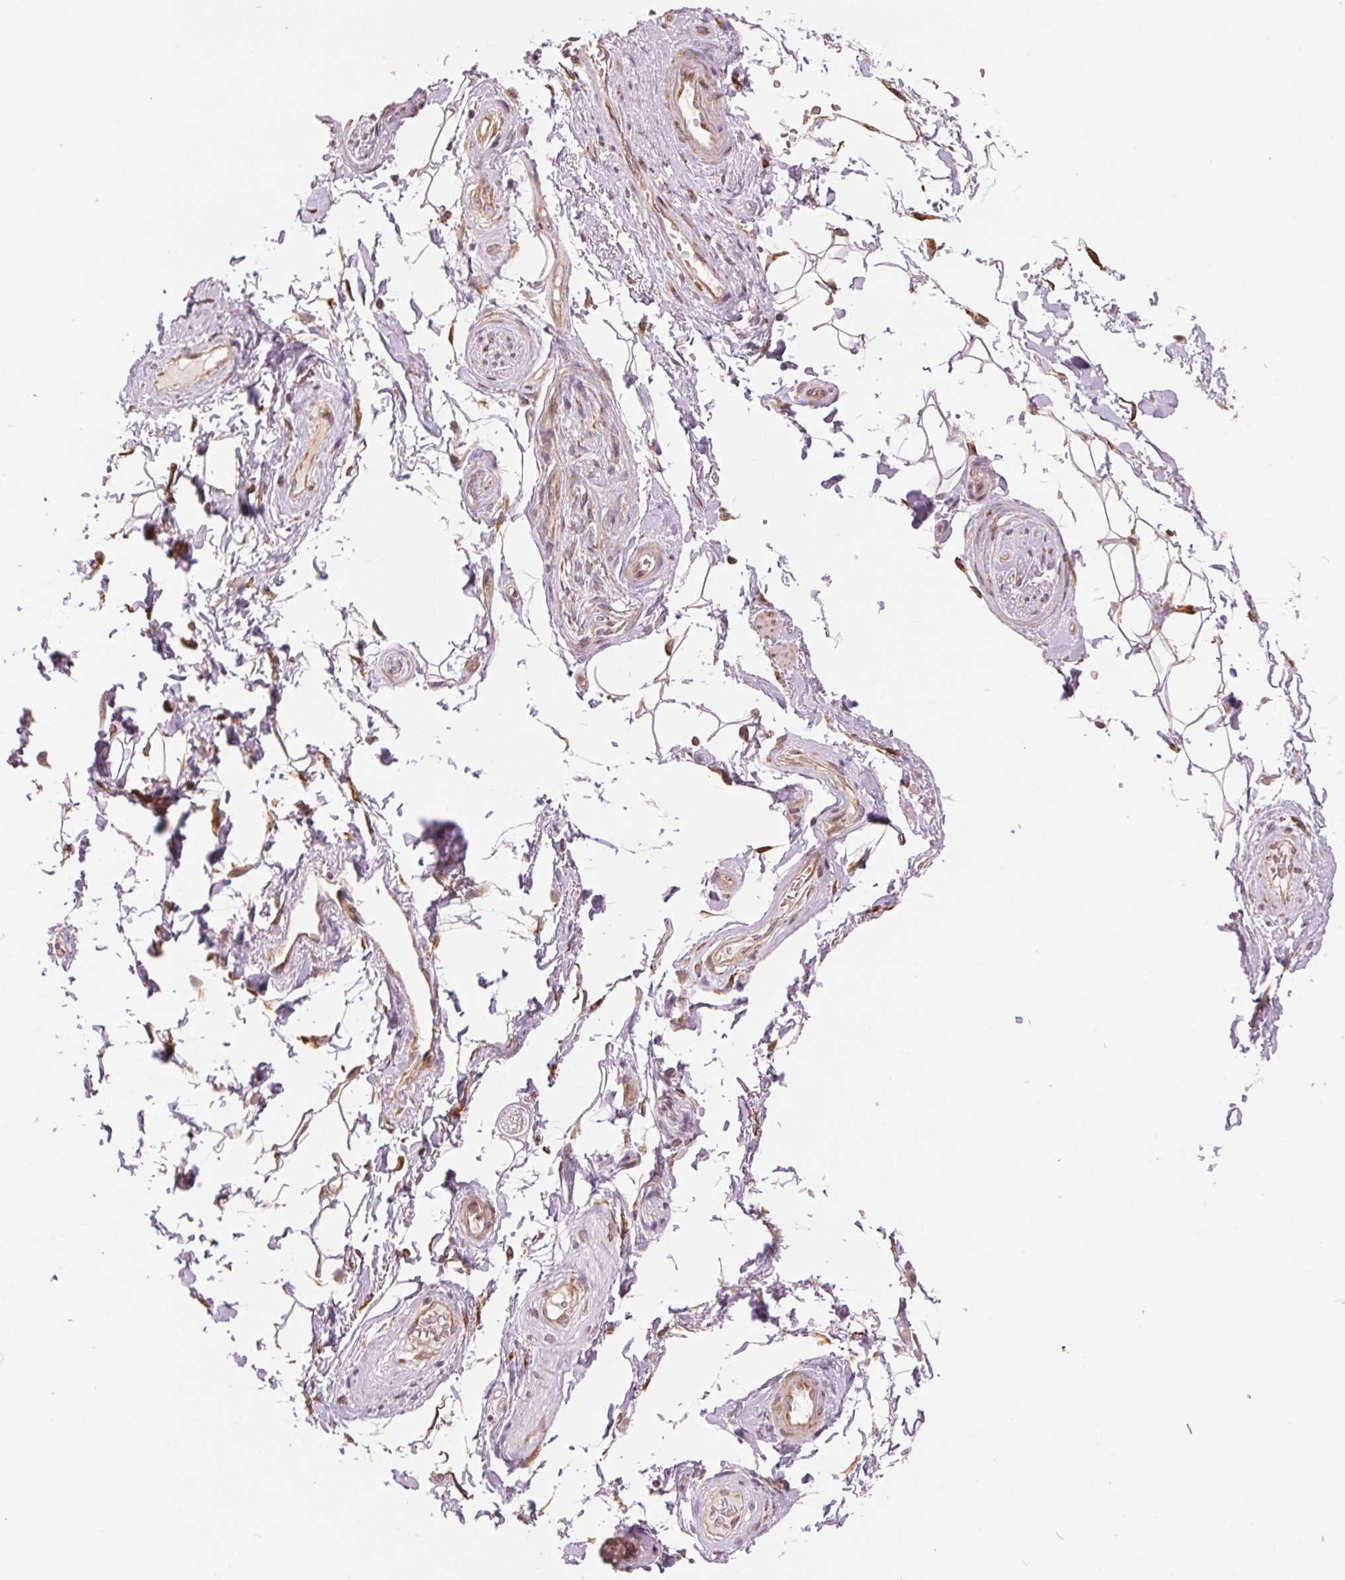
{"staining": {"intensity": "negative", "quantity": "none", "location": "none"}, "tissue": "adipose tissue", "cell_type": "Adipocytes", "image_type": "normal", "snomed": [{"axis": "morphology", "description": "Normal tissue, NOS"}, {"axis": "topography", "description": "Anal"}, {"axis": "topography", "description": "Peripheral nerve tissue"}], "caption": "Unremarkable adipose tissue was stained to show a protein in brown. There is no significant staining in adipocytes. Nuclei are stained in blue.", "gene": "SLC20A1", "patient": {"sex": "male", "age": 51}}